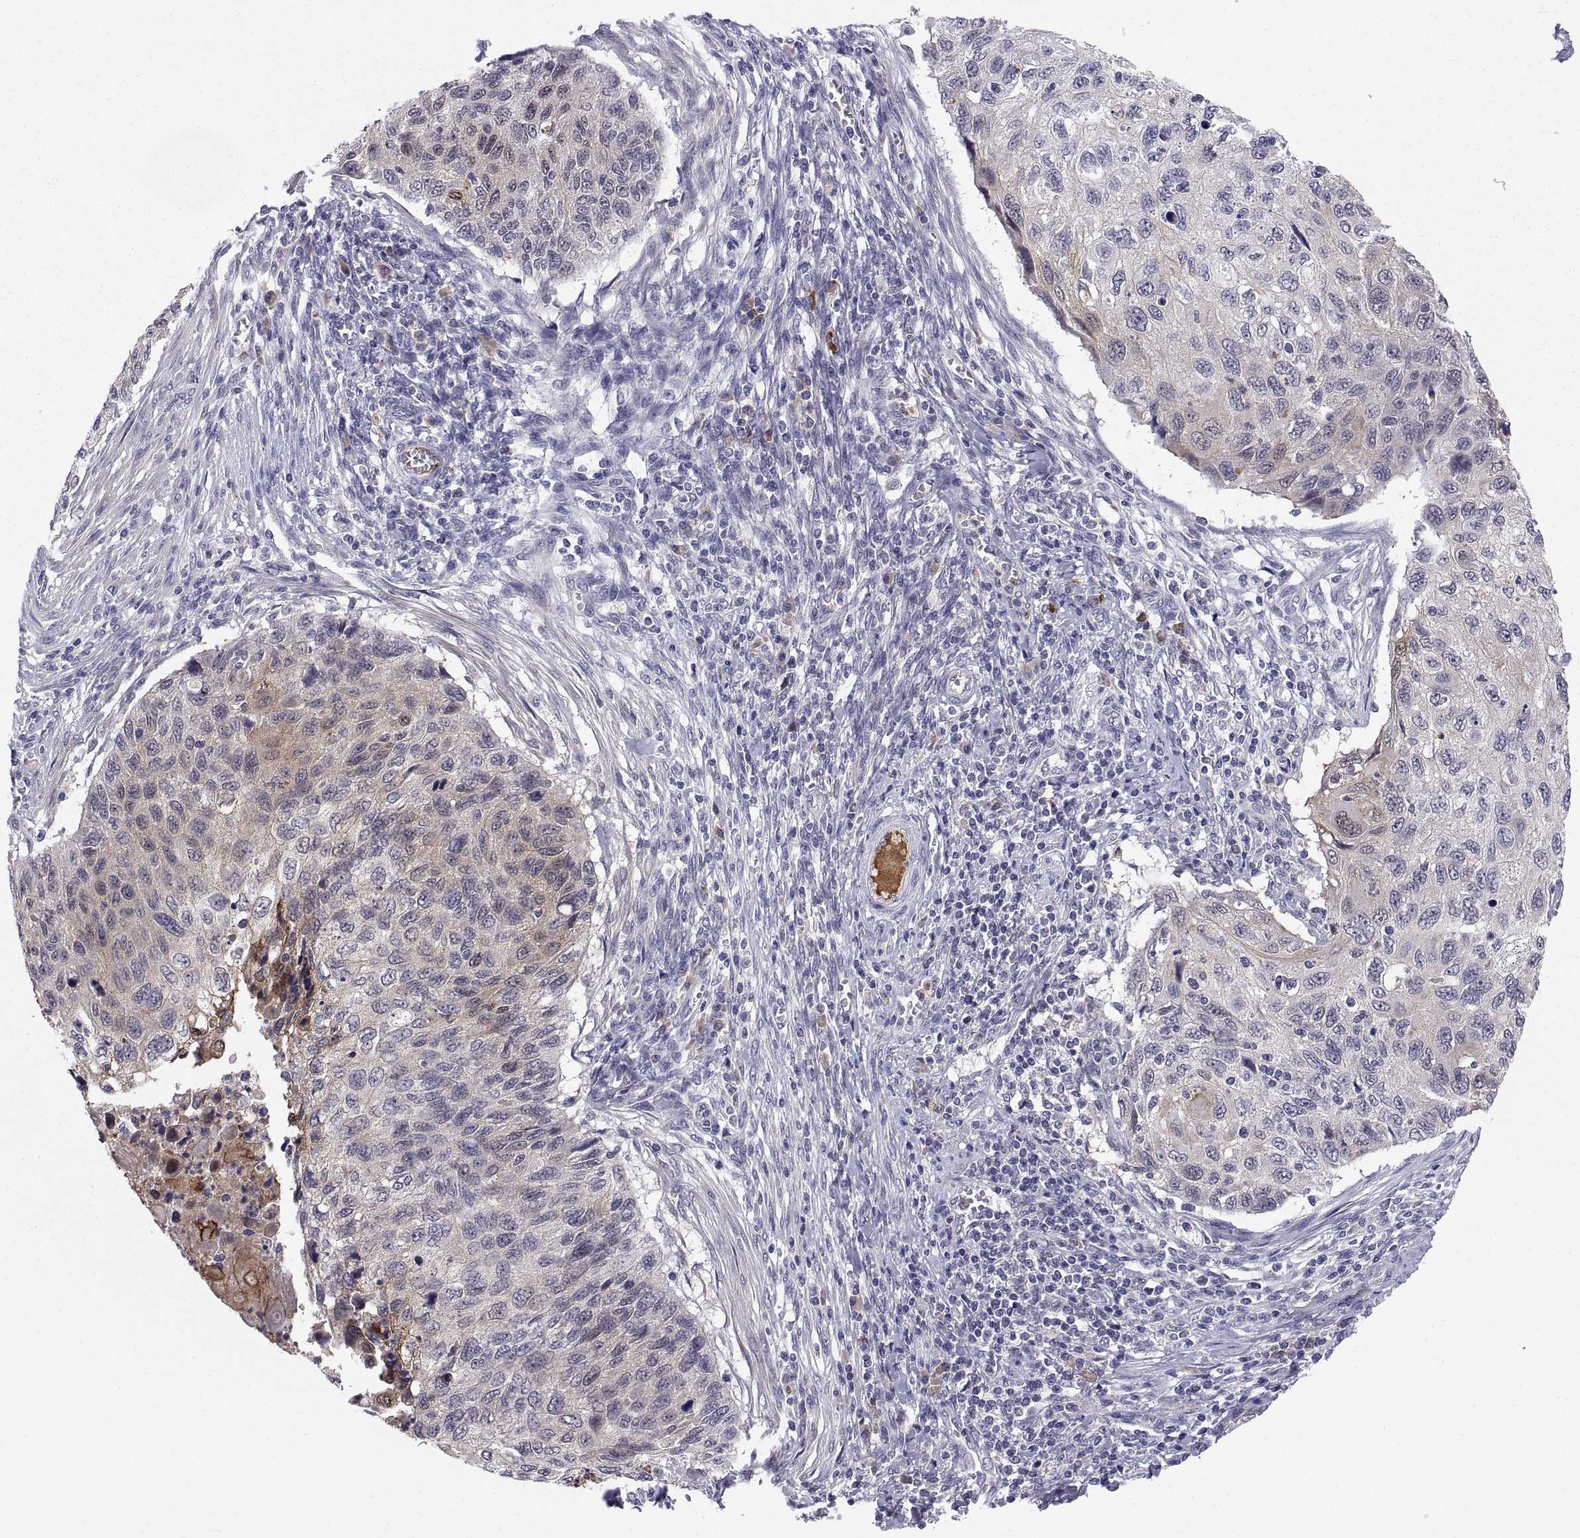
{"staining": {"intensity": "moderate", "quantity": "<25%", "location": "cytoplasmic/membranous"}, "tissue": "cervical cancer", "cell_type": "Tumor cells", "image_type": "cancer", "snomed": [{"axis": "morphology", "description": "Squamous cell carcinoma, NOS"}, {"axis": "topography", "description": "Cervix"}], "caption": "Immunohistochemistry (IHC) (DAB) staining of squamous cell carcinoma (cervical) displays moderate cytoplasmic/membranous protein positivity in approximately <25% of tumor cells. (Stains: DAB in brown, nuclei in blue, Microscopy: brightfield microscopy at high magnification).", "gene": "PKP1", "patient": {"sex": "female", "age": 70}}